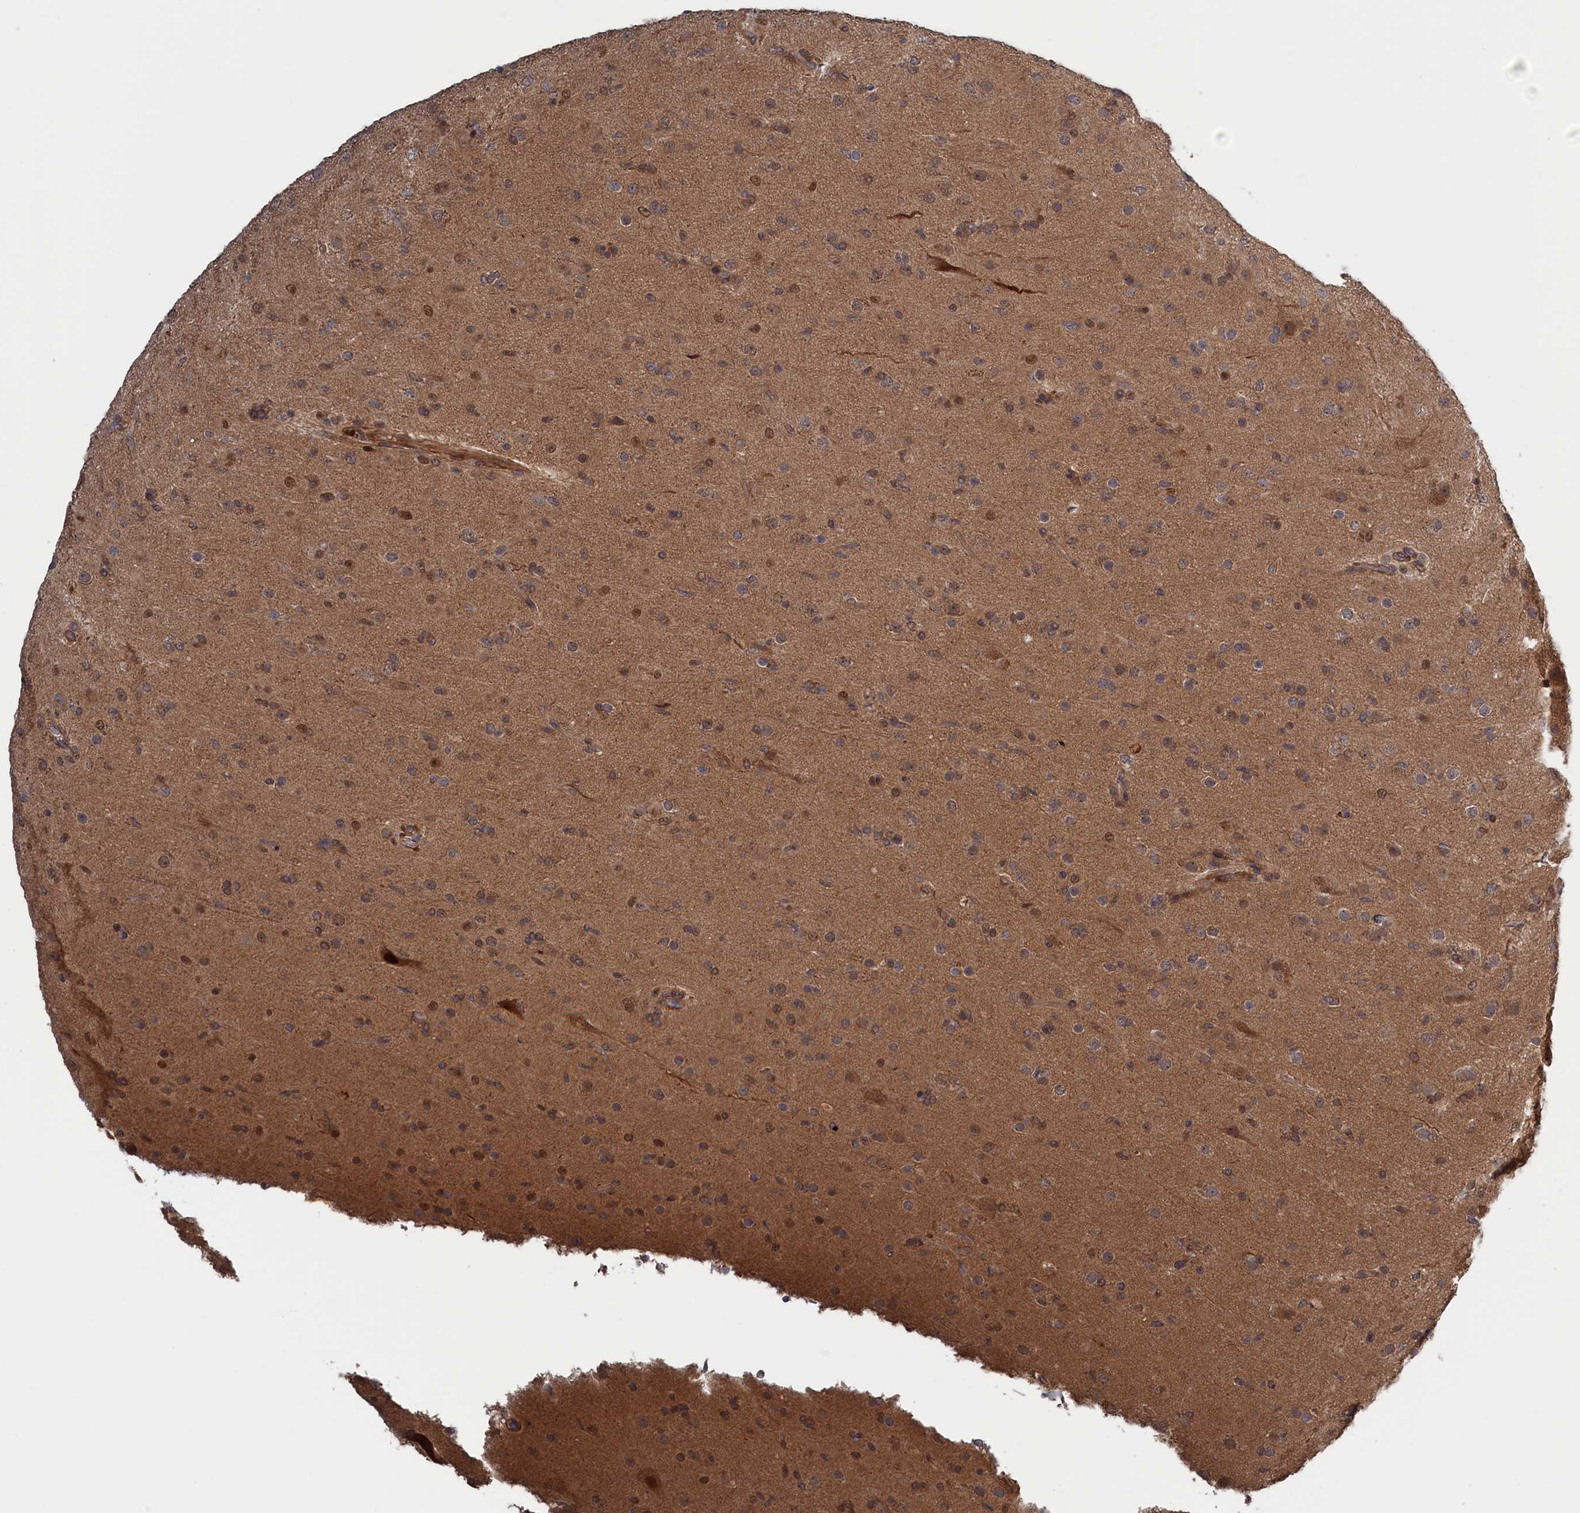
{"staining": {"intensity": "moderate", "quantity": "25%-75%", "location": "cytoplasmic/membranous,nuclear"}, "tissue": "glioma", "cell_type": "Tumor cells", "image_type": "cancer", "snomed": [{"axis": "morphology", "description": "Glioma, malignant, Low grade"}, {"axis": "topography", "description": "Brain"}], "caption": "Protein staining of malignant glioma (low-grade) tissue demonstrates moderate cytoplasmic/membranous and nuclear expression in approximately 25%-75% of tumor cells.", "gene": "ELOVL6", "patient": {"sex": "male", "age": 65}}